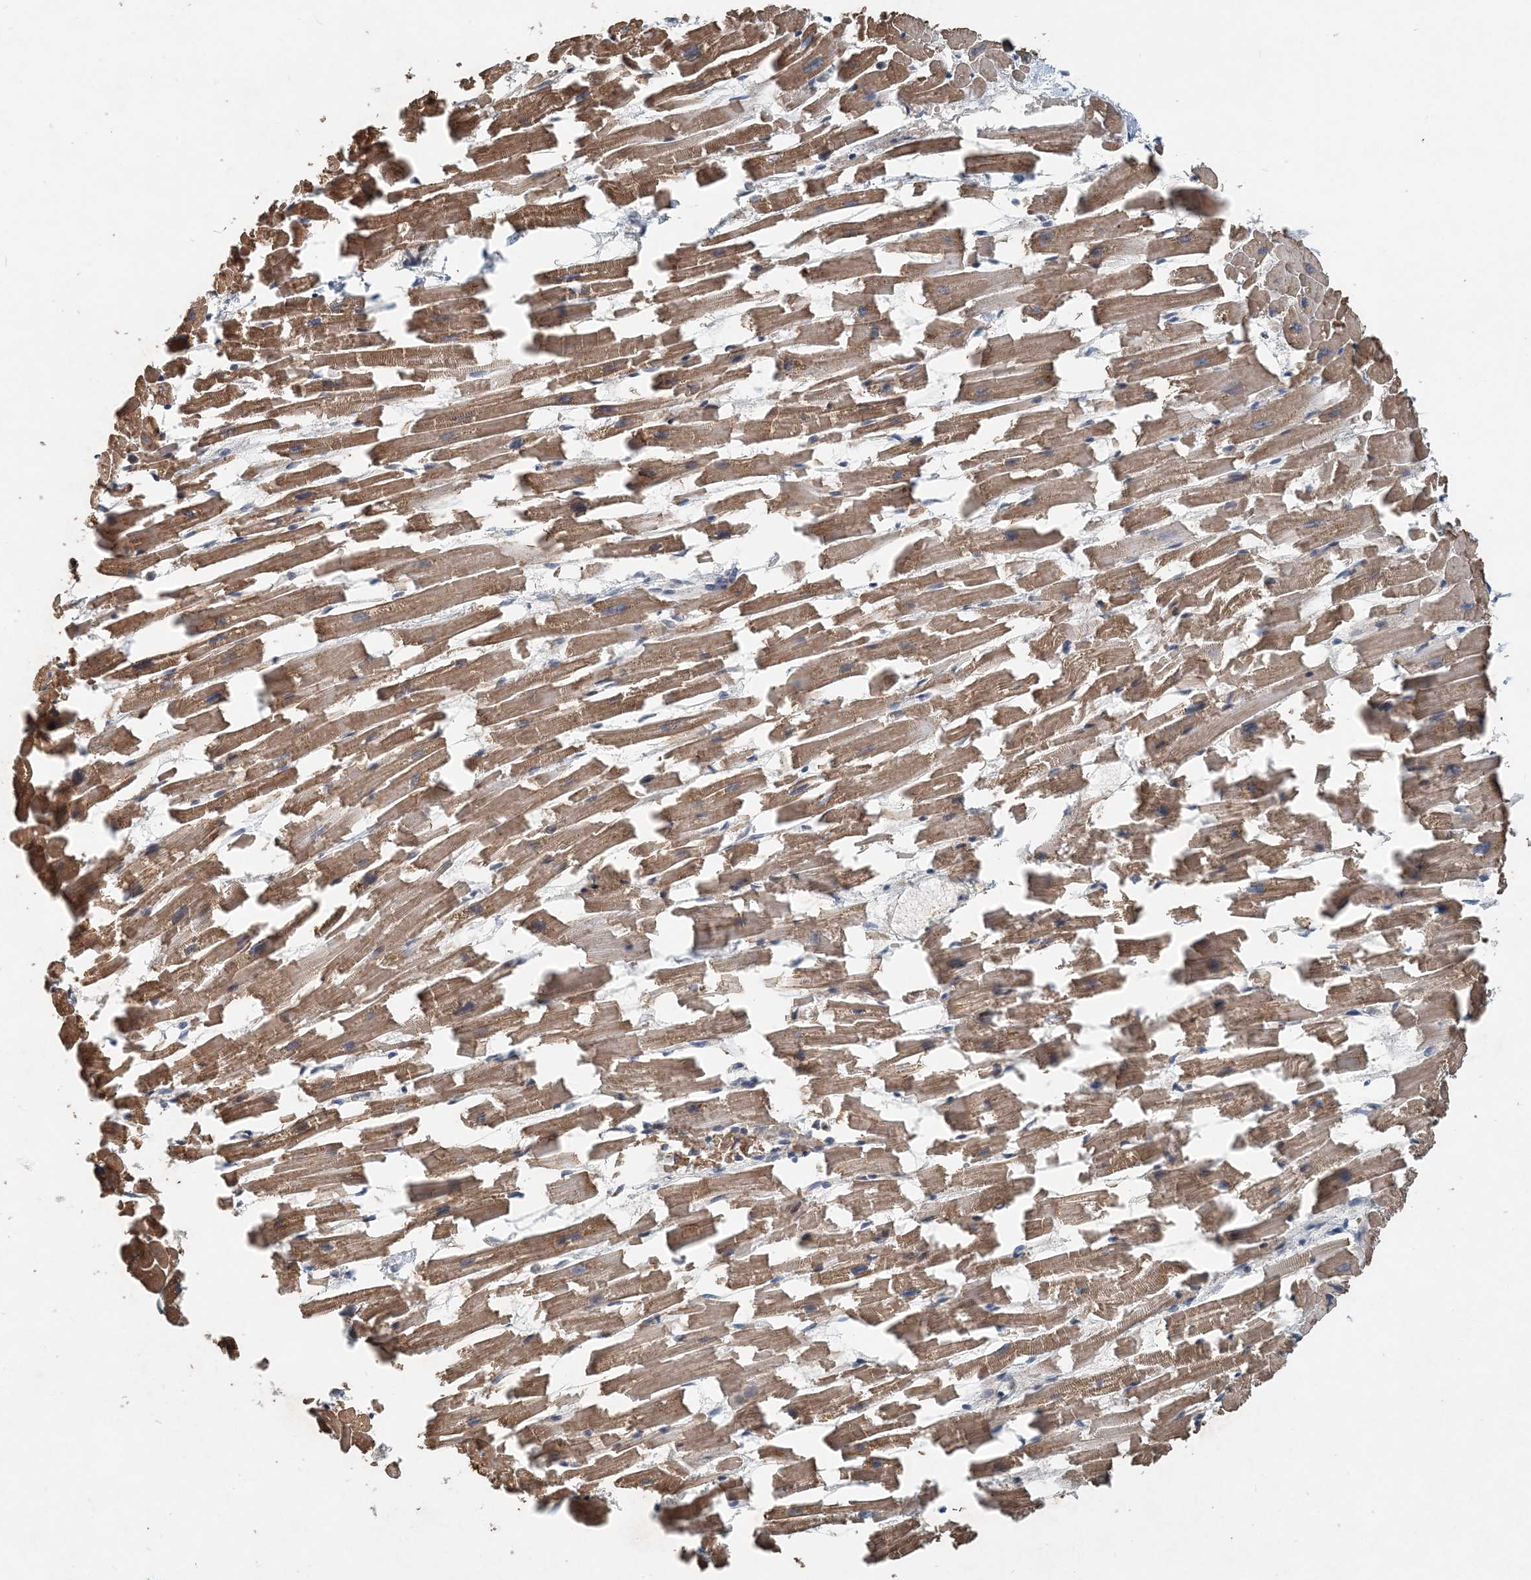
{"staining": {"intensity": "moderate", "quantity": ">75%", "location": "cytoplasmic/membranous"}, "tissue": "heart muscle", "cell_type": "Cardiomyocytes", "image_type": "normal", "snomed": [{"axis": "morphology", "description": "Normal tissue, NOS"}, {"axis": "topography", "description": "Heart"}], "caption": "This photomicrograph displays immunohistochemistry (IHC) staining of benign heart muscle, with medium moderate cytoplasmic/membranous staining in about >75% of cardiomyocytes.", "gene": "SMPD3", "patient": {"sex": "female", "age": 64}}